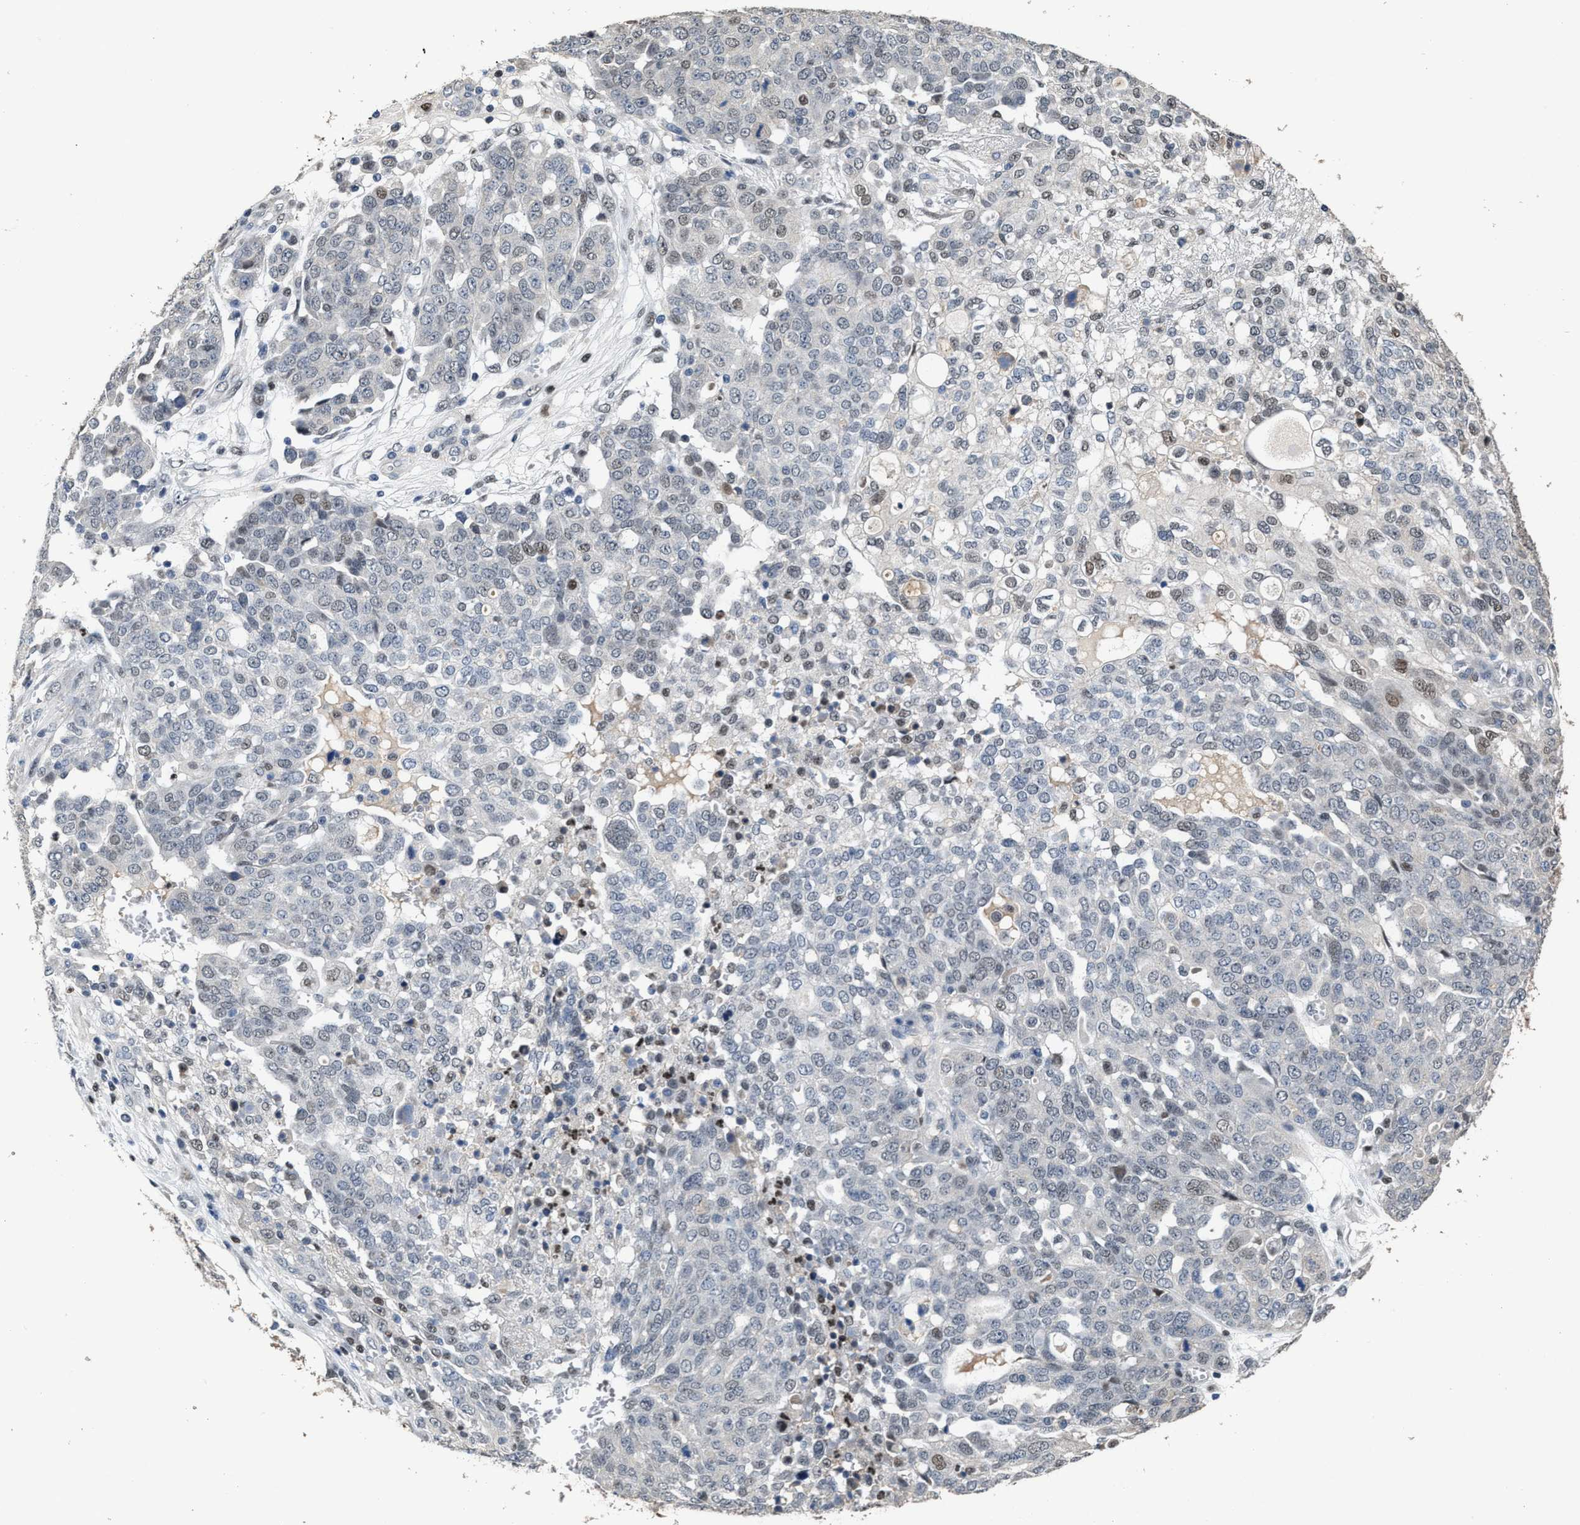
{"staining": {"intensity": "weak", "quantity": "<25%", "location": "nuclear"}, "tissue": "ovarian cancer", "cell_type": "Tumor cells", "image_type": "cancer", "snomed": [{"axis": "morphology", "description": "Cystadenocarcinoma, serous, NOS"}, {"axis": "topography", "description": "Soft tissue"}, {"axis": "topography", "description": "Ovary"}], "caption": "Ovarian cancer was stained to show a protein in brown. There is no significant expression in tumor cells.", "gene": "ZNF20", "patient": {"sex": "female", "age": 57}}